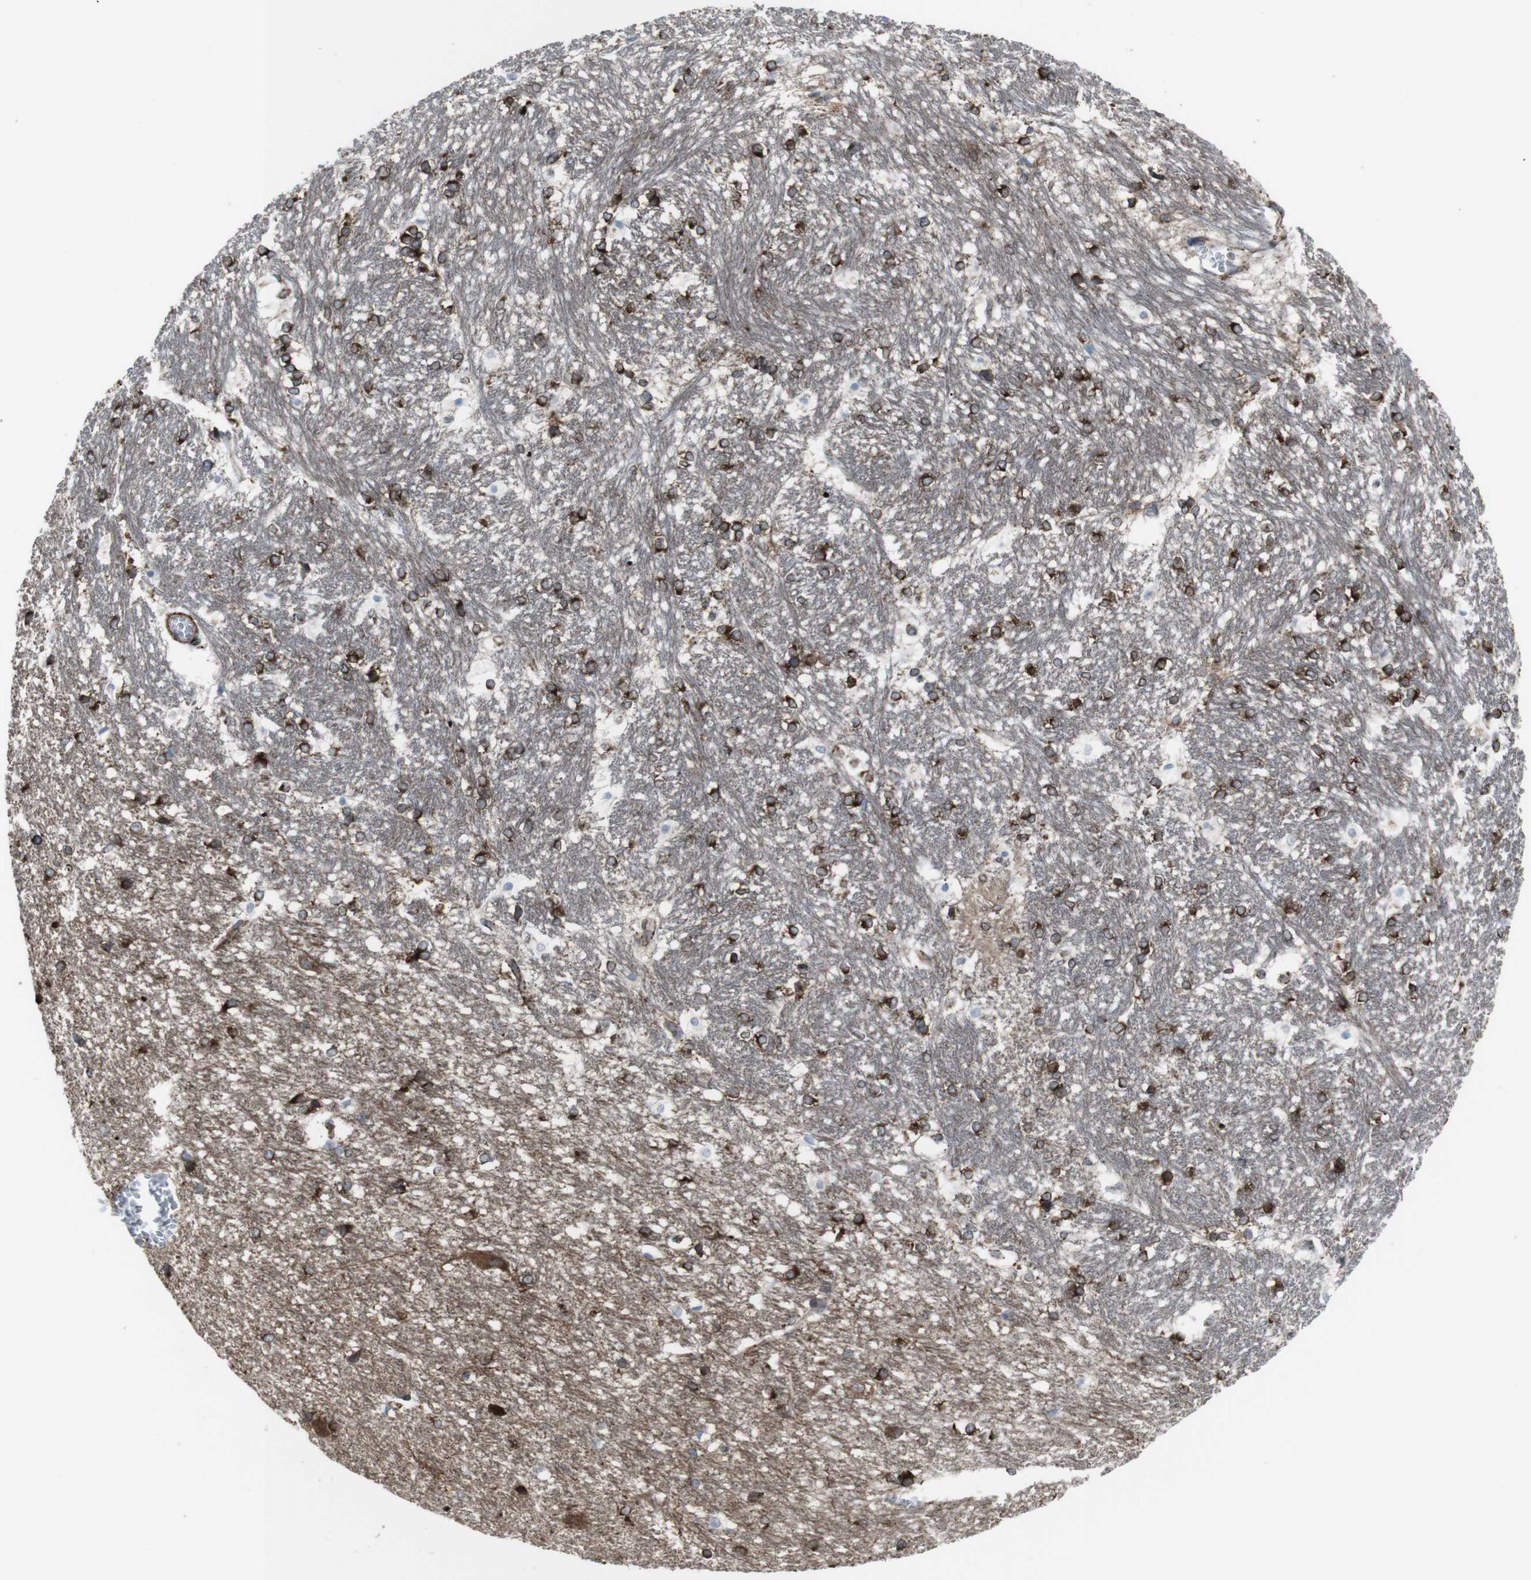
{"staining": {"intensity": "strong", "quantity": "25%-75%", "location": "cytoplasmic/membranous"}, "tissue": "hippocampus", "cell_type": "Glial cells", "image_type": "normal", "snomed": [{"axis": "morphology", "description": "Normal tissue, NOS"}, {"axis": "topography", "description": "Hippocampus"}], "caption": "Protein expression analysis of unremarkable human hippocampus reveals strong cytoplasmic/membranous expression in about 25%-75% of glial cells. (DAB (3,3'-diaminobenzidine) = brown stain, brightfield microscopy at high magnification).", "gene": "LNPK", "patient": {"sex": "female", "age": 19}}